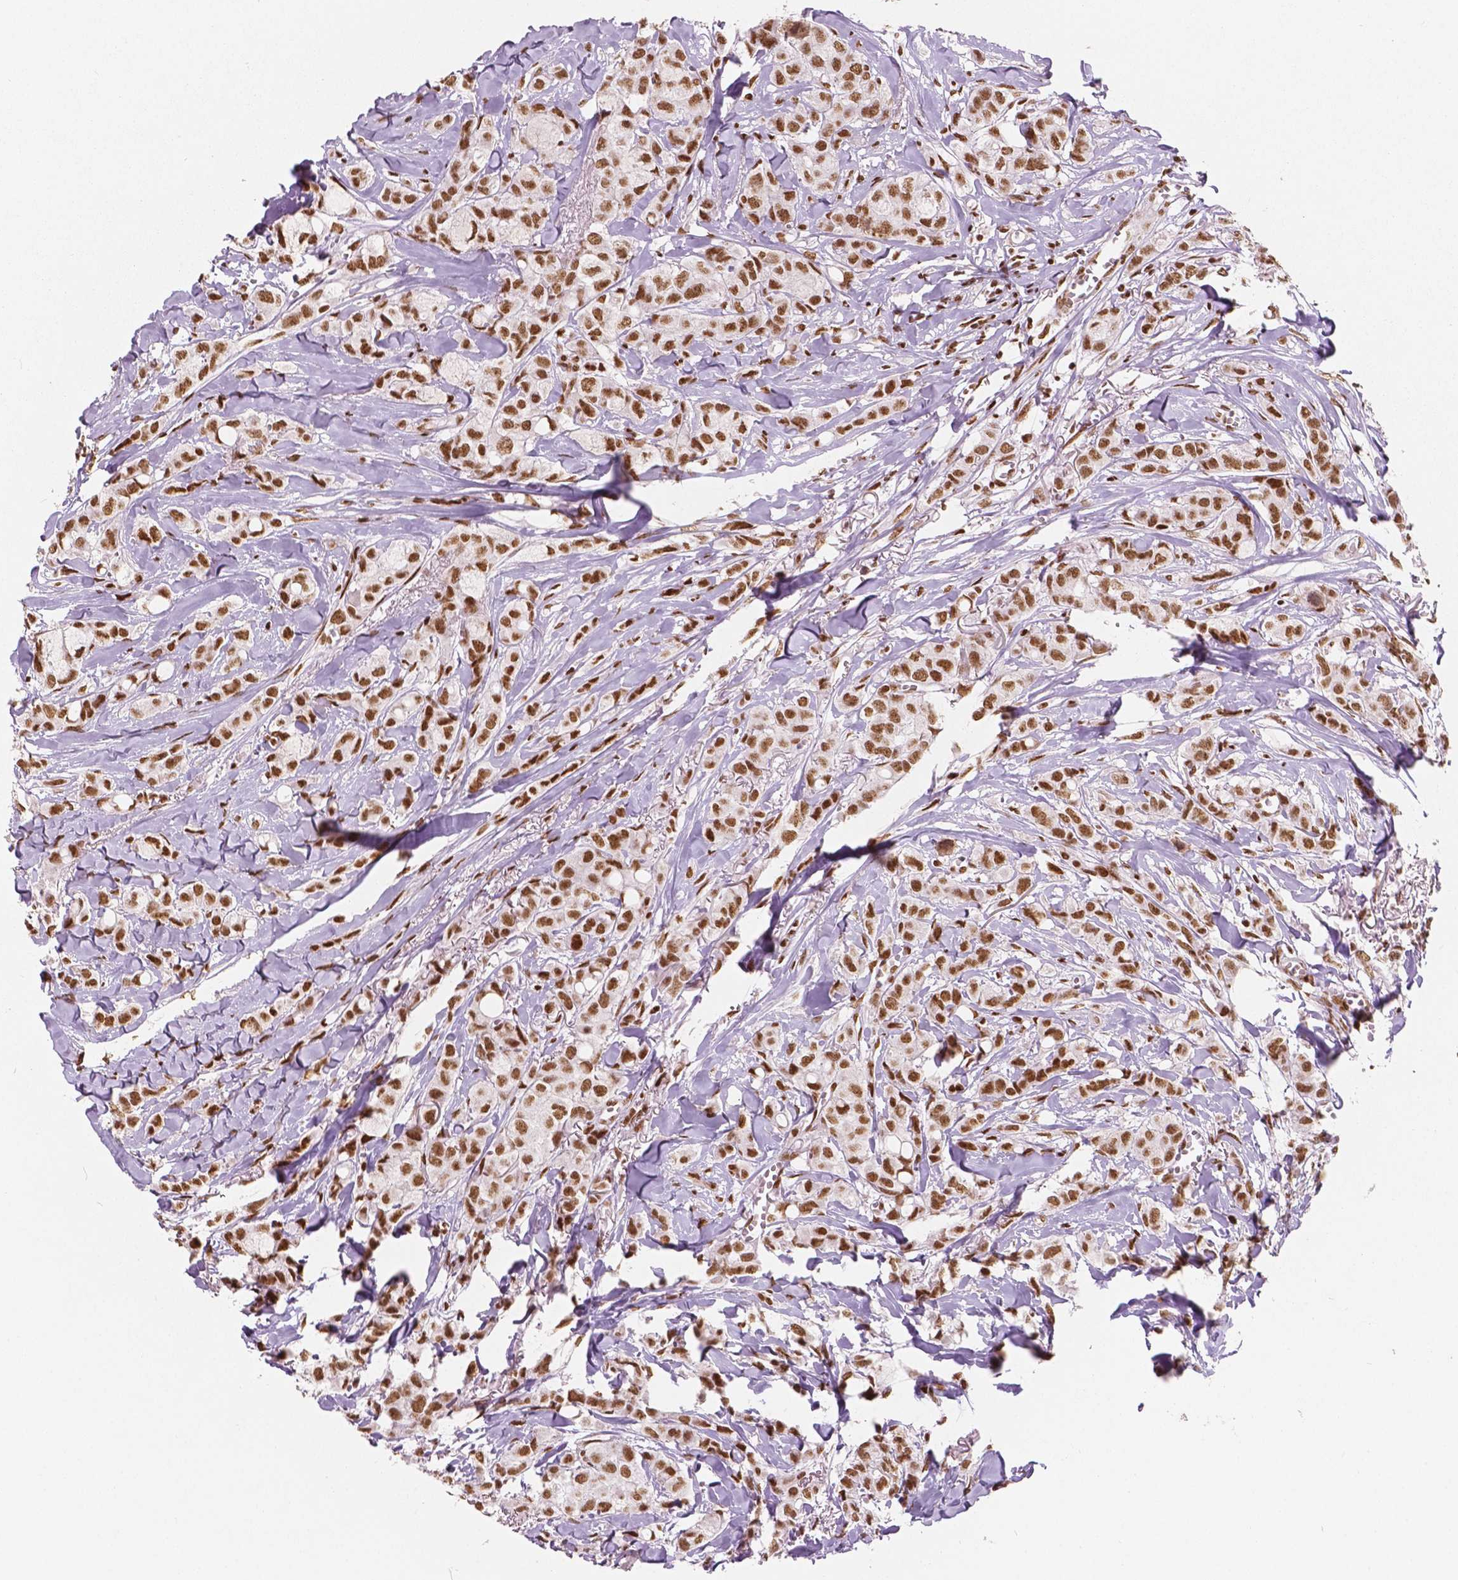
{"staining": {"intensity": "moderate", "quantity": ">75%", "location": "nuclear"}, "tissue": "breast cancer", "cell_type": "Tumor cells", "image_type": "cancer", "snomed": [{"axis": "morphology", "description": "Duct carcinoma"}, {"axis": "topography", "description": "Breast"}], "caption": "Immunohistochemical staining of breast invasive ductal carcinoma reveals moderate nuclear protein expression in about >75% of tumor cells.", "gene": "BRD4", "patient": {"sex": "female", "age": 85}}